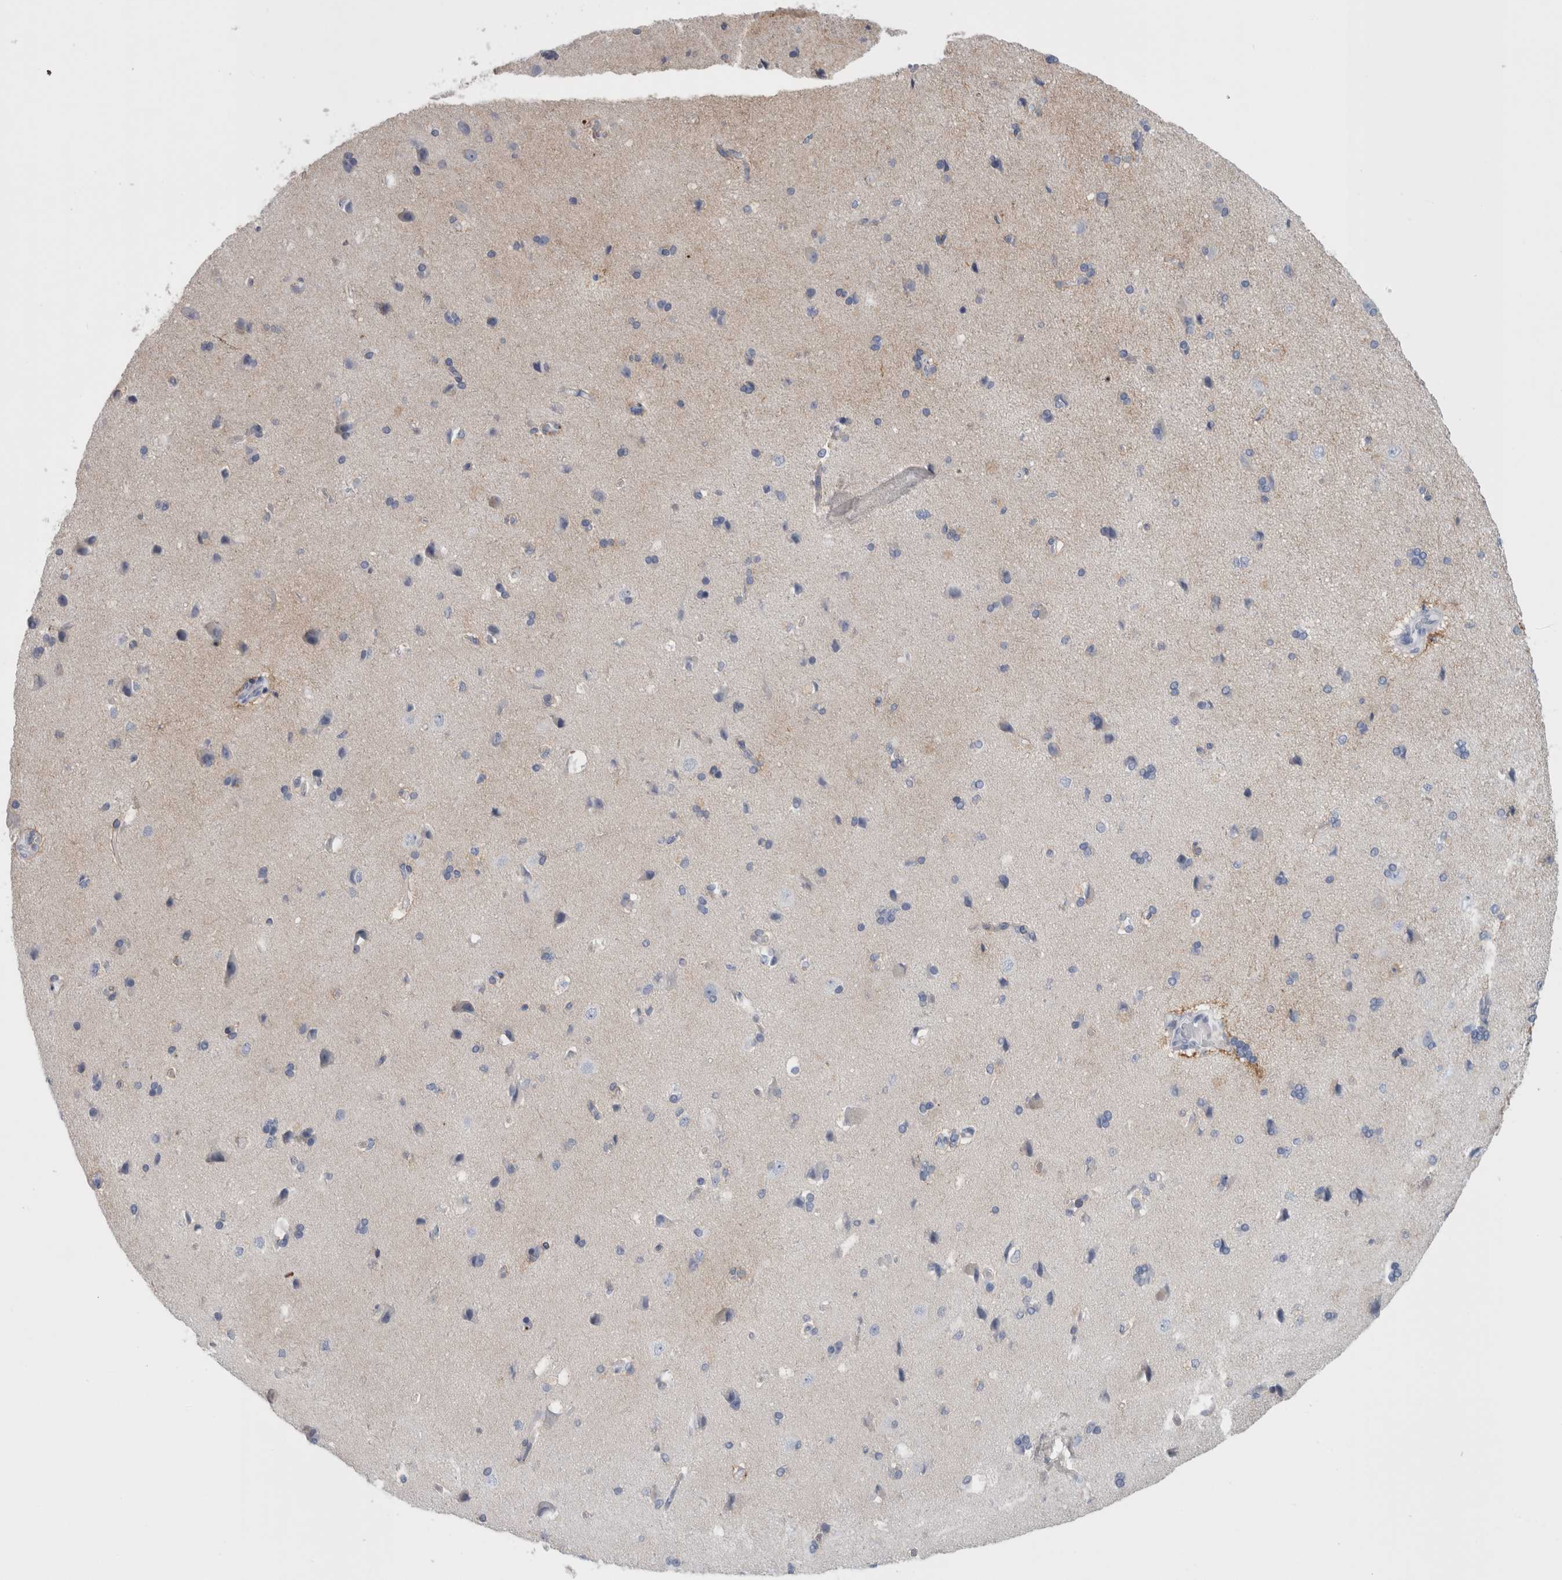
{"staining": {"intensity": "negative", "quantity": "none", "location": "none"}, "tissue": "cerebral cortex", "cell_type": "Endothelial cells", "image_type": "normal", "snomed": [{"axis": "morphology", "description": "Normal tissue, NOS"}, {"axis": "topography", "description": "Cerebral cortex"}], "caption": "Endothelial cells are negative for protein expression in normal human cerebral cortex.", "gene": "ANKFY1", "patient": {"sex": "male", "age": 62}}